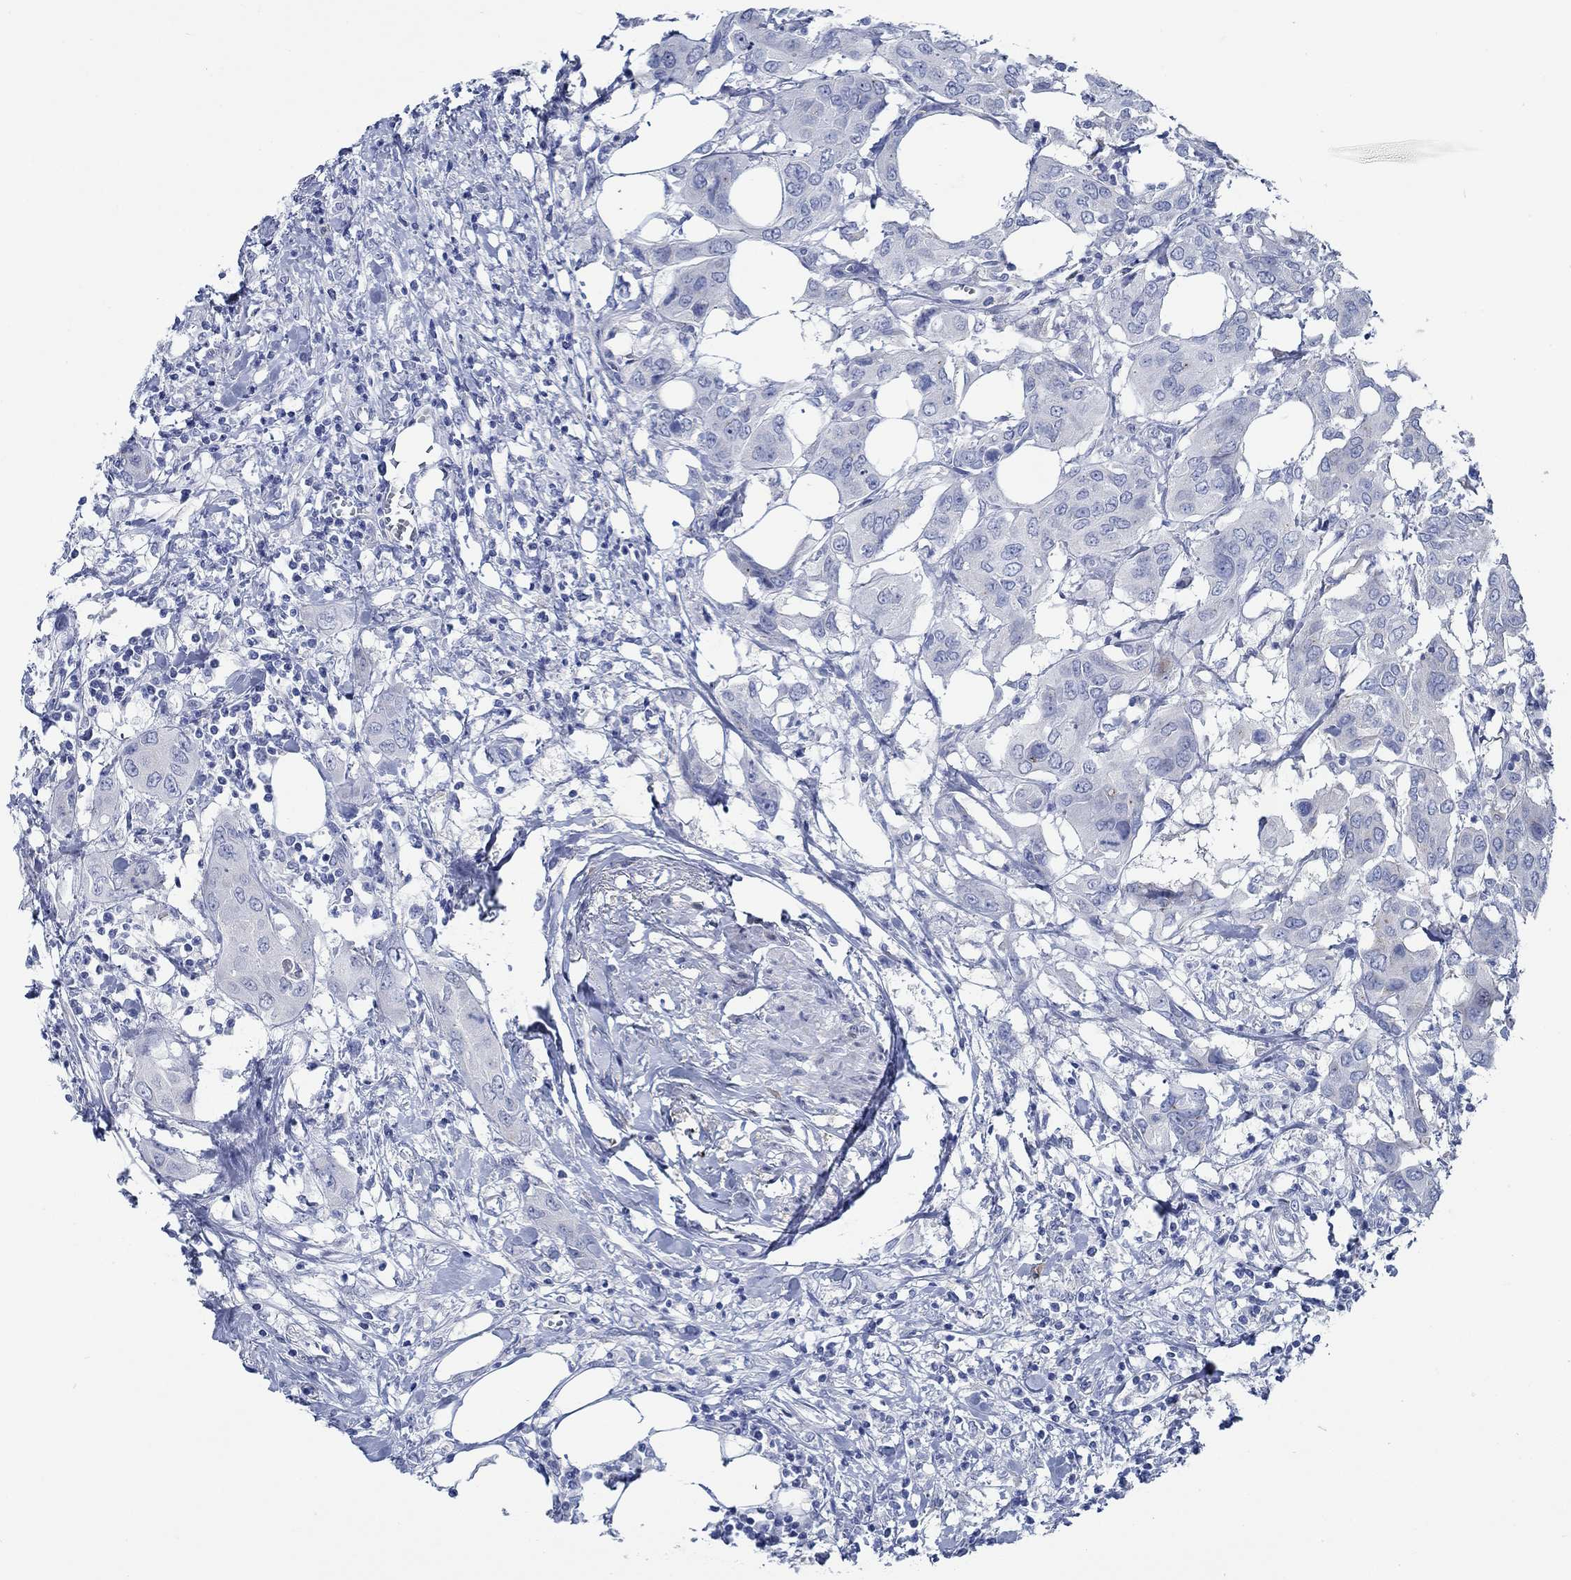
{"staining": {"intensity": "negative", "quantity": "none", "location": "none"}, "tissue": "urothelial cancer", "cell_type": "Tumor cells", "image_type": "cancer", "snomed": [{"axis": "morphology", "description": "Urothelial carcinoma, NOS"}, {"axis": "morphology", "description": "Urothelial carcinoma, High grade"}, {"axis": "topography", "description": "Urinary bladder"}], "caption": "High magnification brightfield microscopy of transitional cell carcinoma stained with DAB (3,3'-diaminobenzidine) (brown) and counterstained with hematoxylin (blue): tumor cells show no significant positivity. (Brightfield microscopy of DAB (3,3'-diaminobenzidine) IHC at high magnification).", "gene": "SVEP1", "patient": {"sex": "male", "age": 63}}